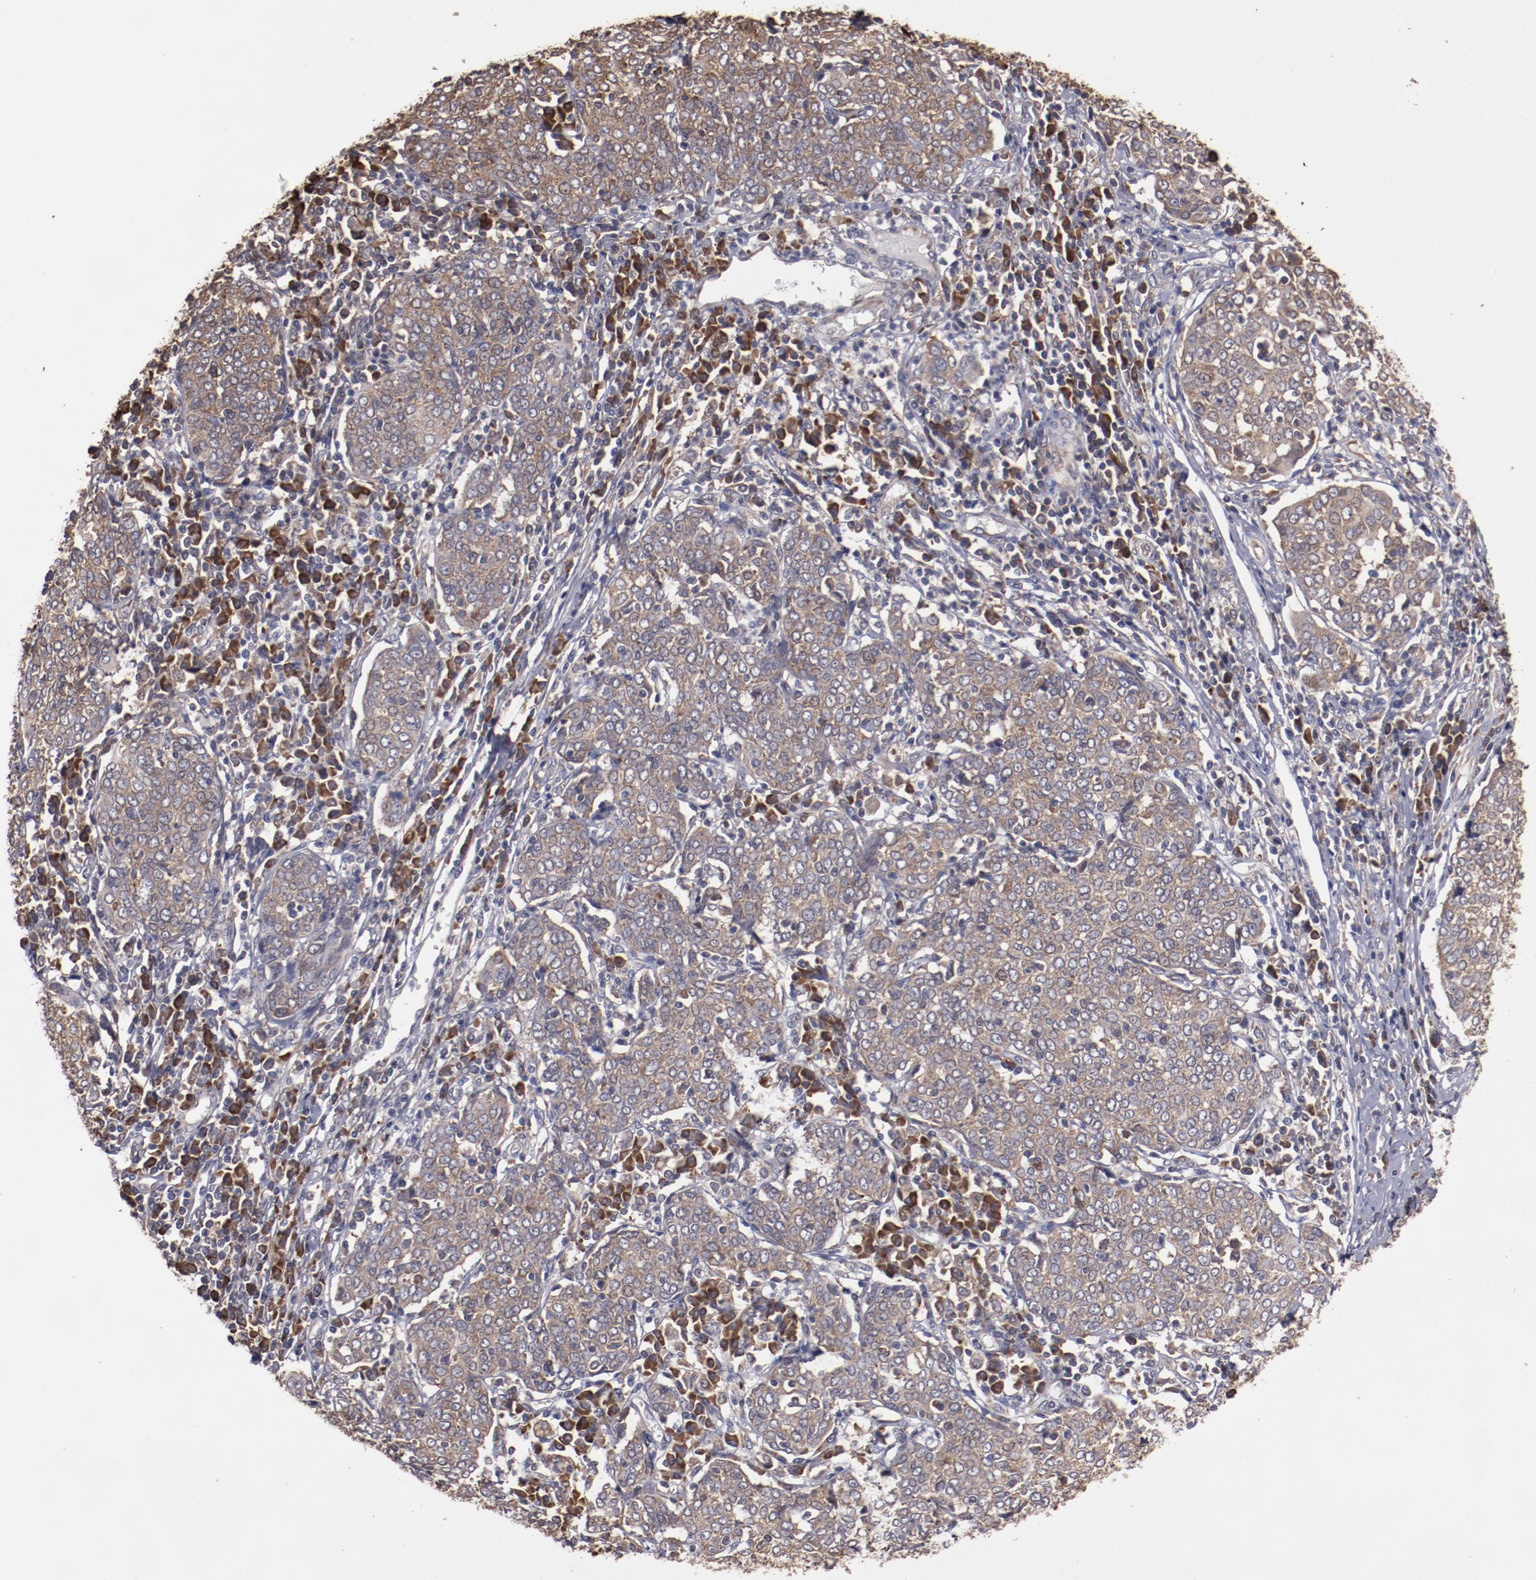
{"staining": {"intensity": "moderate", "quantity": ">75%", "location": "cytoplasmic/membranous"}, "tissue": "cervical cancer", "cell_type": "Tumor cells", "image_type": "cancer", "snomed": [{"axis": "morphology", "description": "Squamous cell carcinoma, NOS"}, {"axis": "topography", "description": "Cervix"}], "caption": "Immunohistochemical staining of human cervical cancer reveals moderate cytoplasmic/membranous protein staining in about >75% of tumor cells. The staining is performed using DAB (3,3'-diaminobenzidine) brown chromogen to label protein expression. The nuclei are counter-stained blue using hematoxylin.", "gene": "RPS4Y1", "patient": {"sex": "female", "age": 40}}